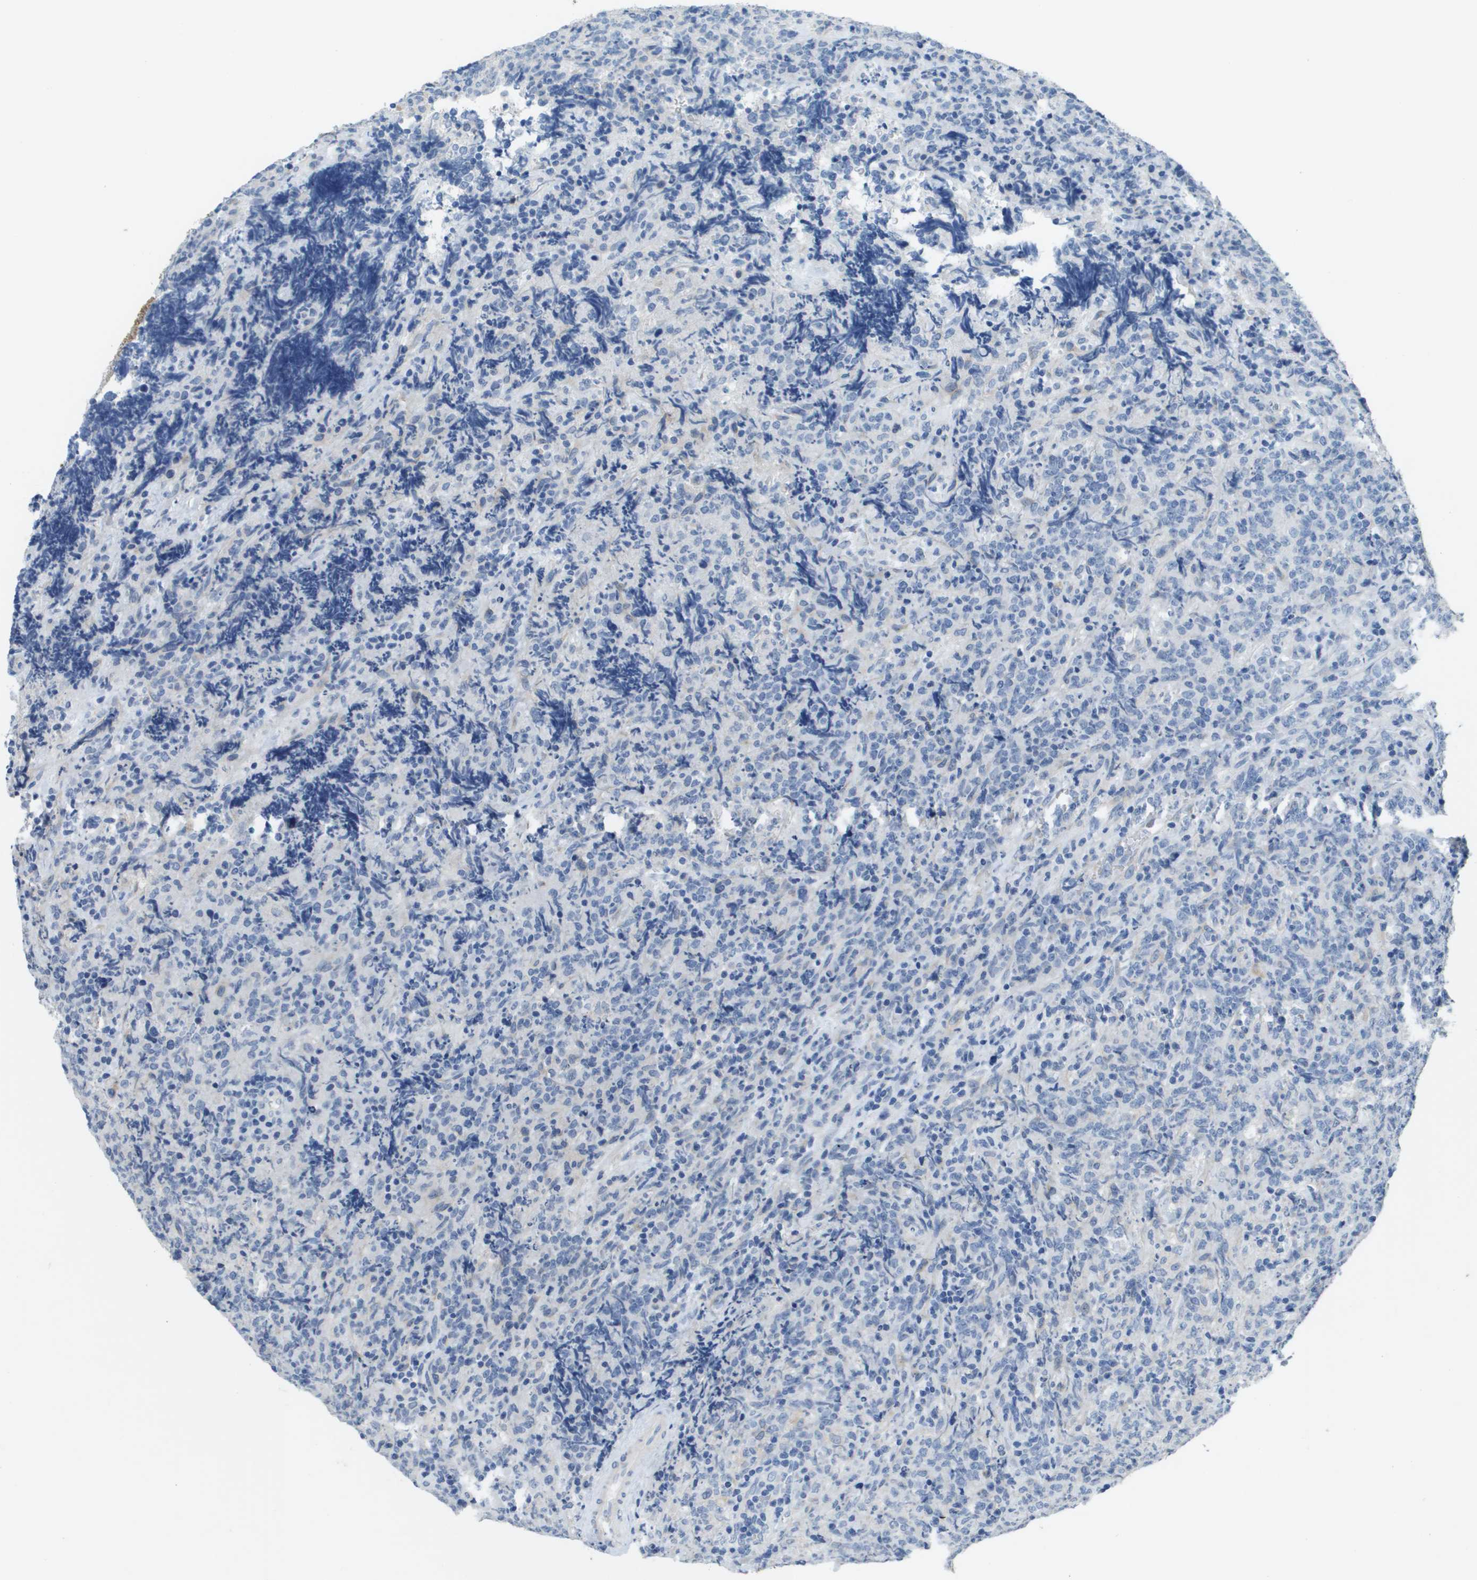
{"staining": {"intensity": "negative", "quantity": "none", "location": "none"}, "tissue": "lymphoma", "cell_type": "Tumor cells", "image_type": "cancer", "snomed": [{"axis": "morphology", "description": "Malignant lymphoma, non-Hodgkin's type, High grade"}, {"axis": "topography", "description": "Tonsil"}], "caption": "DAB (3,3'-diaminobenzidine) immunohistochemical staining of lymphoma exhibits no significant expression in tumor cells. (DAB IHC visualized using brightfield microscopy, high magnification).", "gene": "NCS1", "patient": {"sex": "female", "age": 36}}